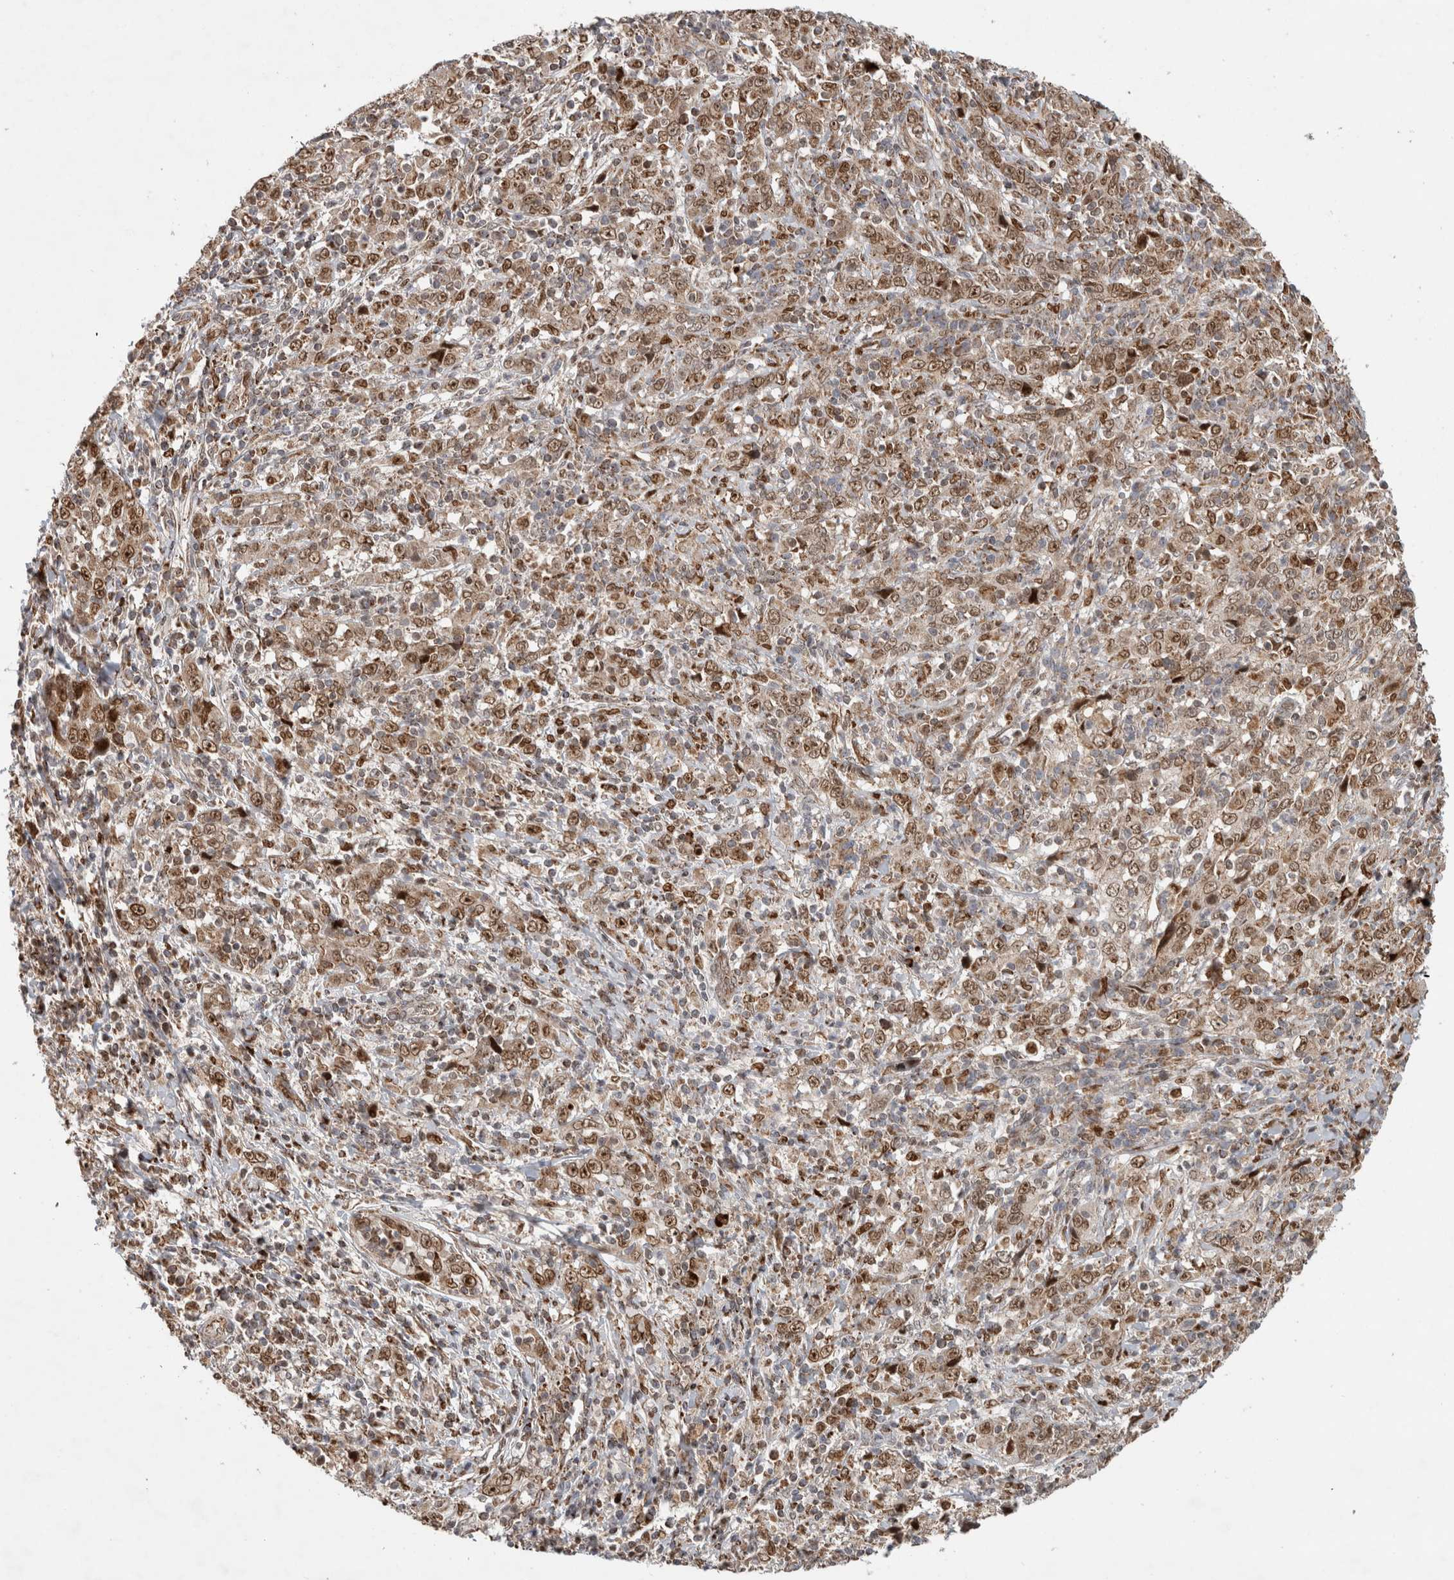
{"staining": {"intensity": "moderate", "quantity": ">75%", "location": "cytoplasmic/membranous,nuclear"}, "tissue": "cervical cancer", "cell_type": "Tumor cells", "image_type": "cancer", "snomed": [{"axis": "morphology", "description": "Squamous cell carcinoma, NOS"}, {"axis": "topography", "description": "Cervix"}], "caption": "IHC of human cervical cancer (squamous cell carcinoma) displays medium levels of moderate cytoplasmic/membranous and nuclear staining in approximately >75% of tumor cells.", "gene": "INSRR", "patient": {"sex": "female", "age": 46}}